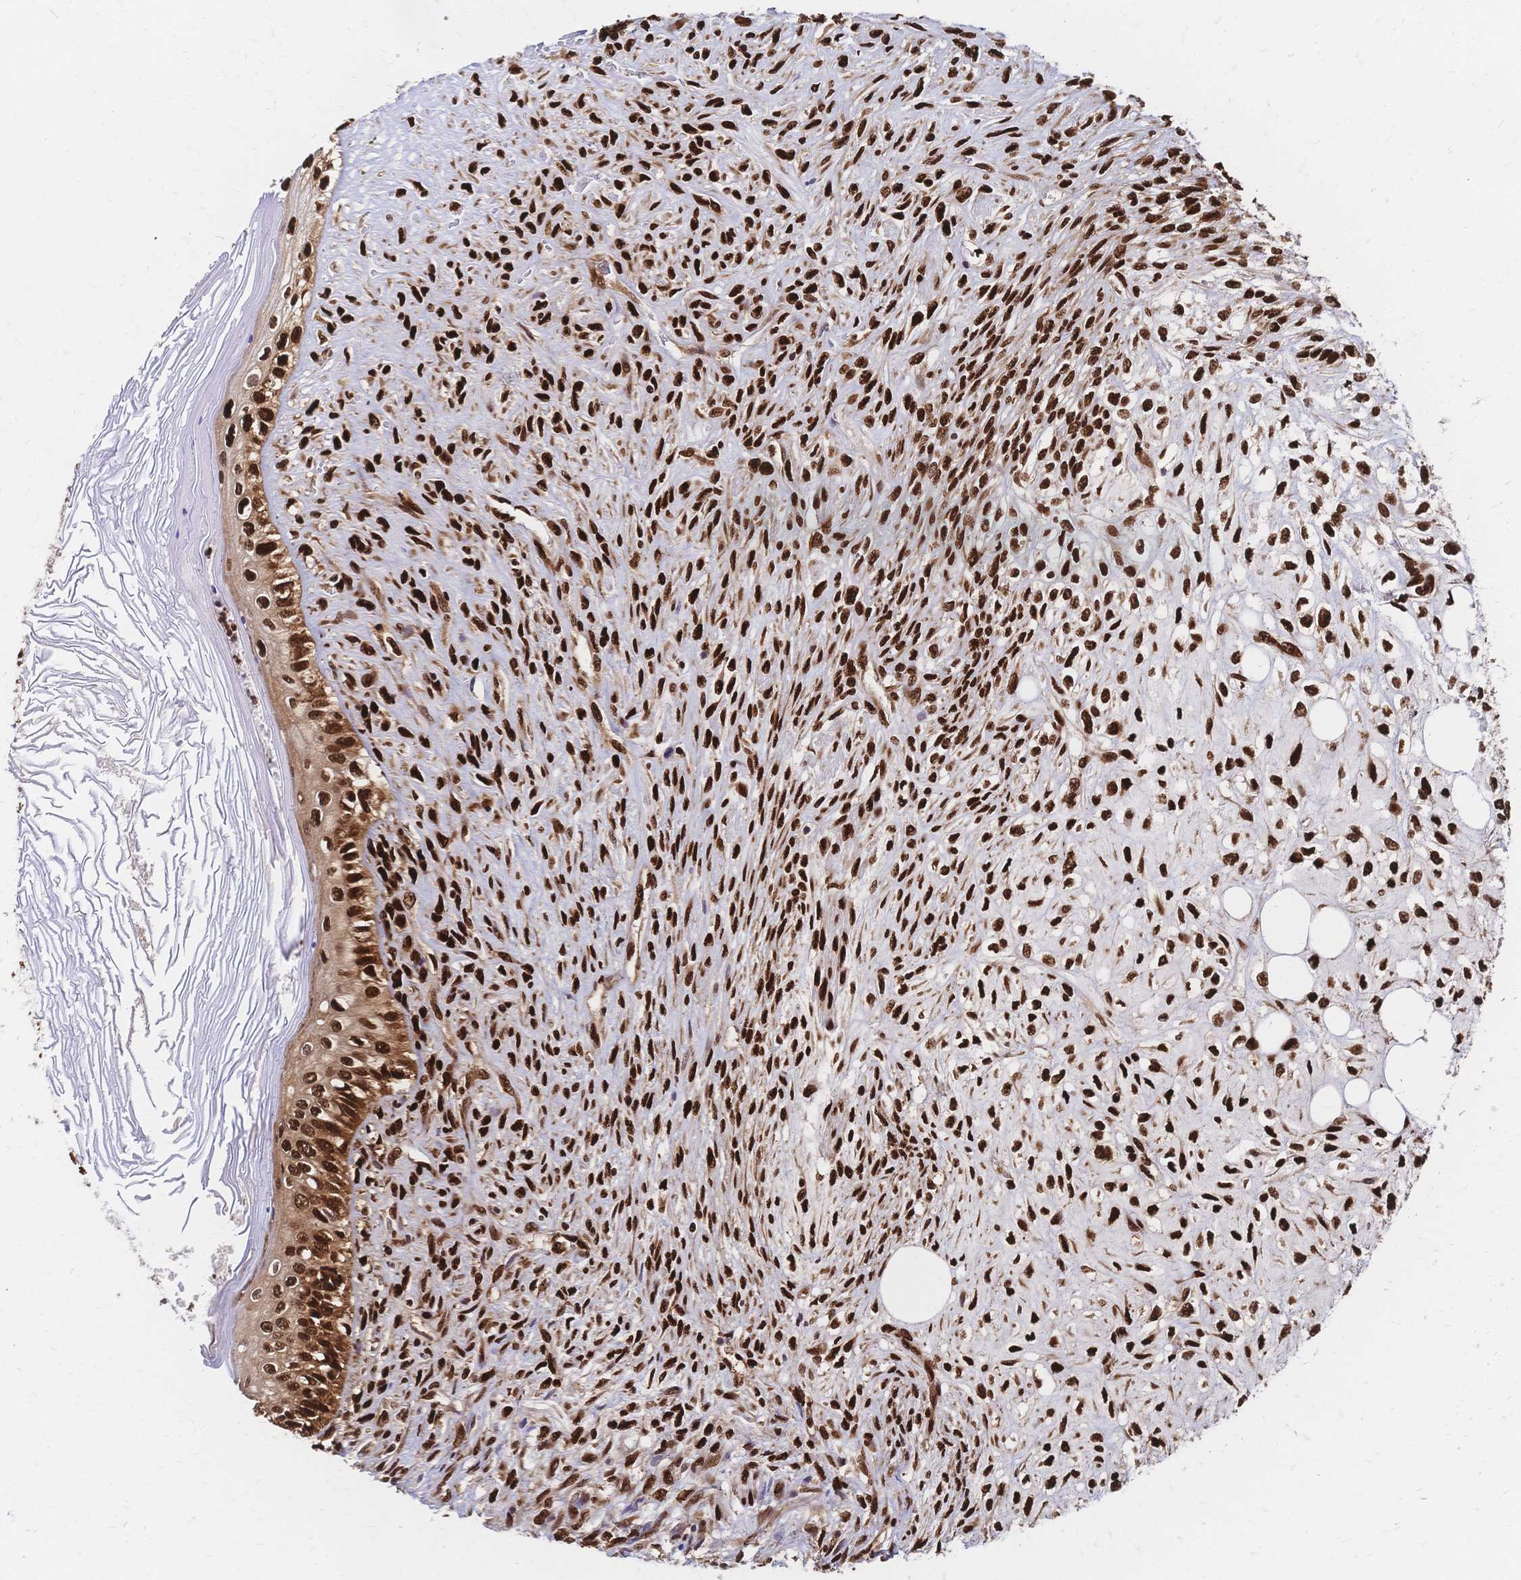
{"staining": {"intensity": "strong", "quantity": ">75%", "location": "nuclear"}, "tissue": "testis cancer", "cell_type": "Tumor cells", "image_type": "cancer", "snomed": [{"axis": "morphology", "description": "Carcinoma, Embryonal, NOS"}, {"axis": "topography", "description": "Testis"}], "caption": "This histopathology image demonstrates testis cancer stained with IHC to label a protein in brown. The nuclear of tumor cells show strong positivity for the protein. Nuclei are counter-stained blue.", "gene": "HDGF", "patient": {"sex": "male", "age": 37}}